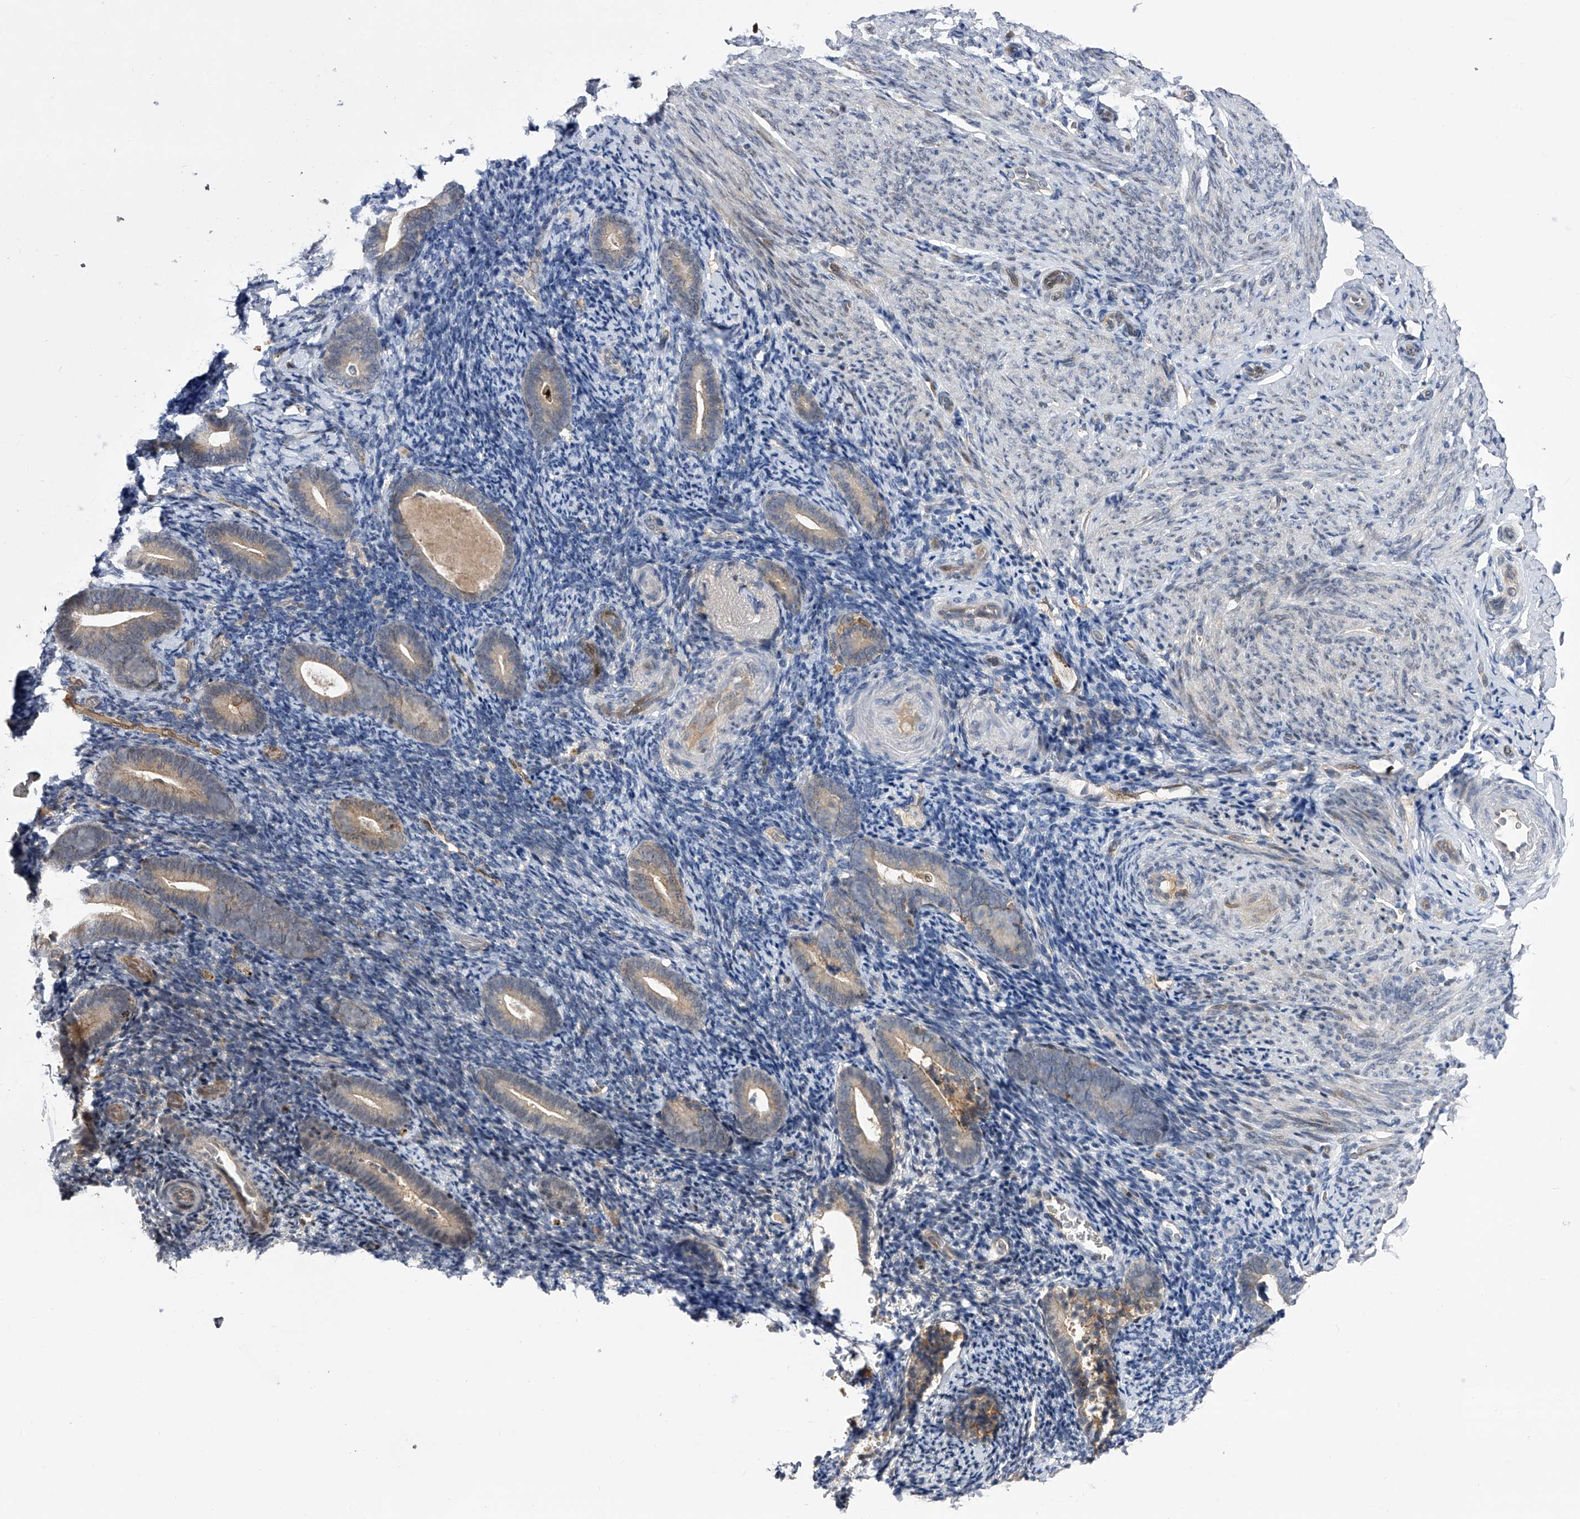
{"staining": {"intensity": "negative", "quantity": "none", "location": "none"}, "tissue": "endometrium", "cell_type": "Cells in endometrial stroma", "image_type": "normal", "snomed": [{"axis": "morphology", "description": "Normal tissue, NOS"}, {"axis": "topography", "description": "Endometrium"}], "caption": "Image shows no protein staining in cells in endometrial stroma of benign endometrium. (DAB (3,3'-diaminobenzidine) immunohistochemistry (IHC), high magnification).", "gene": "RWDD2A", "patient": {"sex": "female", "age": 51}}